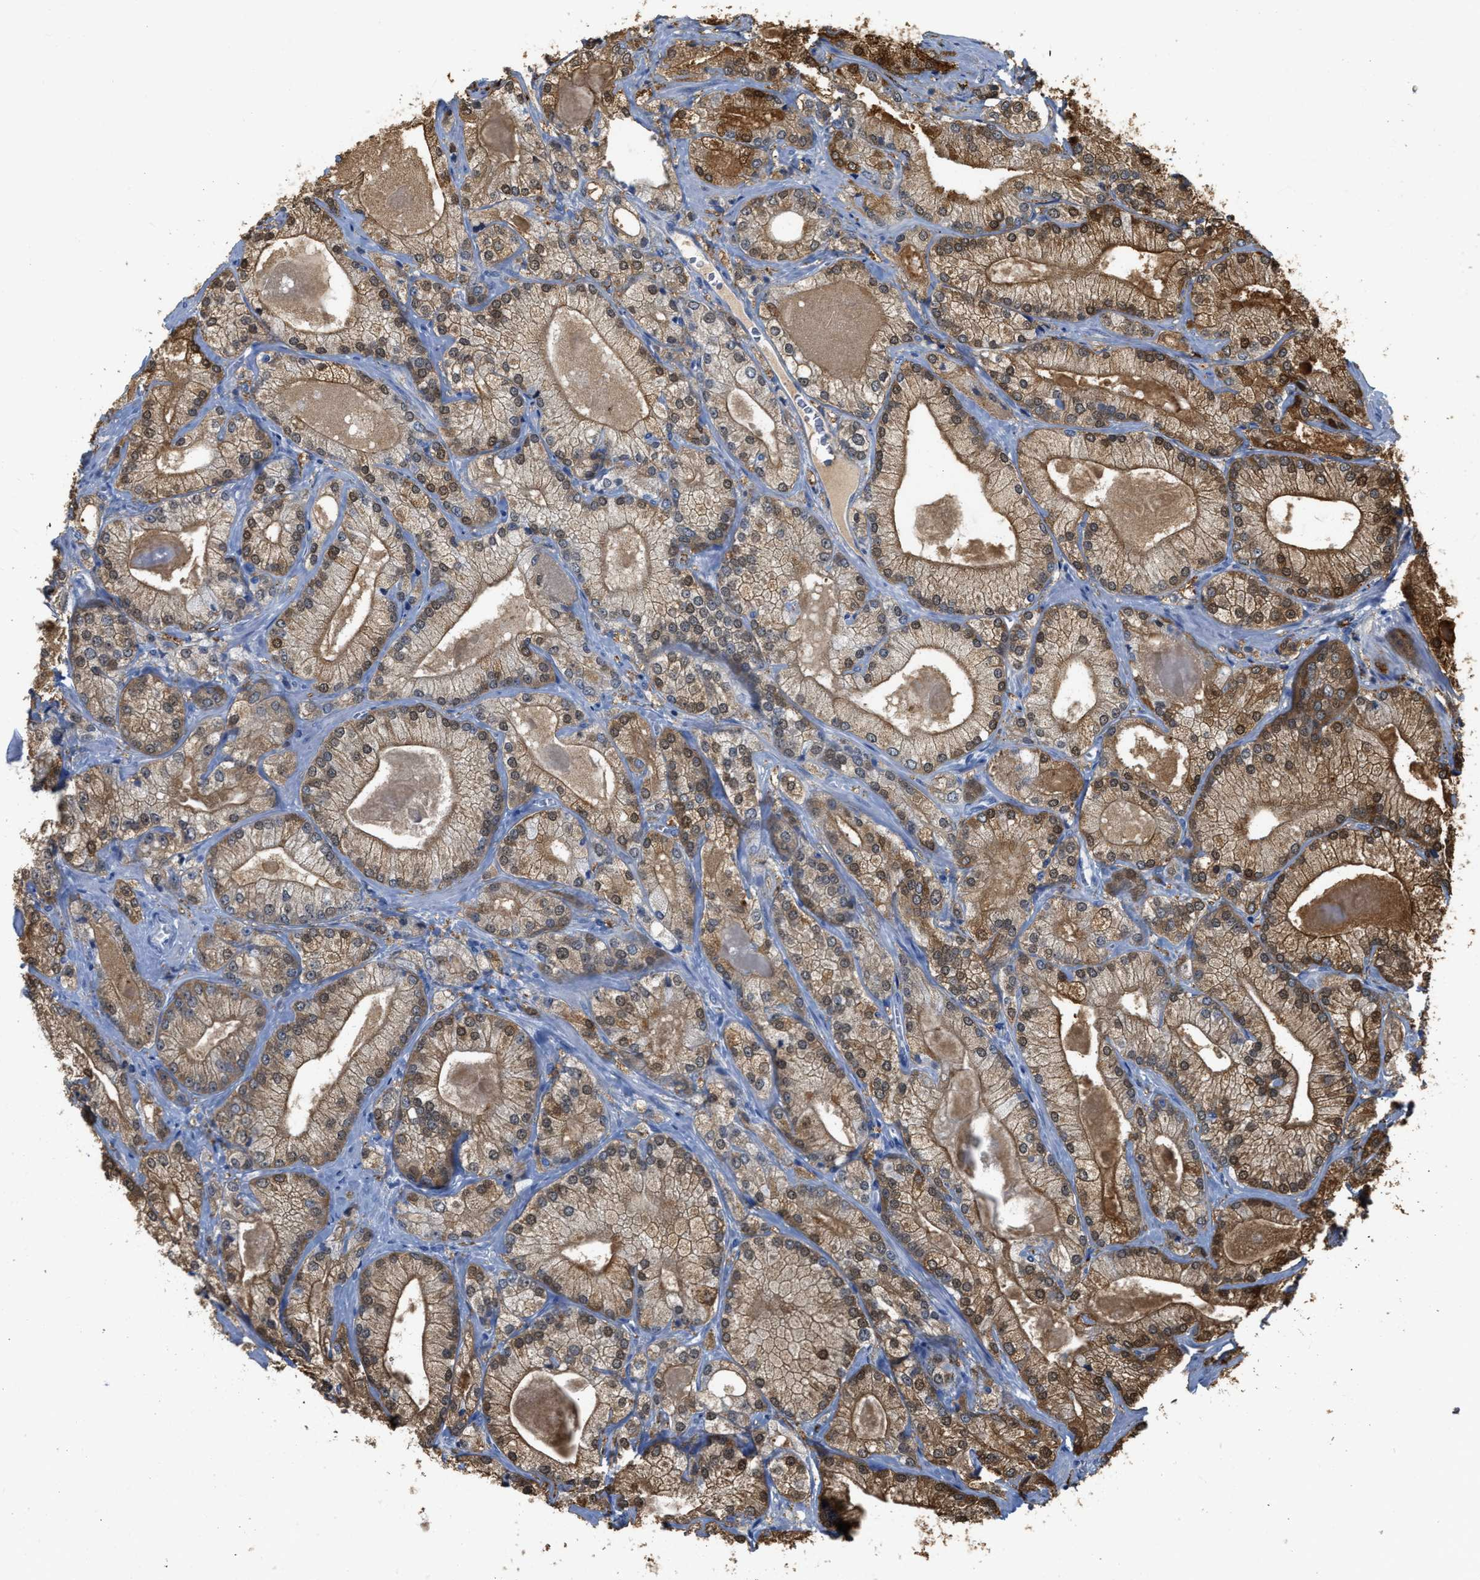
{"staining": {"intensity": "moderate", "quantity": ">75%", "location": "cytoplasmic/membranous"}, "tissue": "prostate cancer", "cell_type": "Tumor cells", "image_type": "cancer", "snomed": [{"axis": "morphology", "description": "Adenocarcinoma, Low grade"}, {"axis": "topography", "description": "Prostate"}], "caption": "Human prostate low-grade adenocarcinoma stained with a protein marker displays moderate staining in tumor cells.", "gene": "CRYM", "patient": {"sex": "male", "age": 65}}